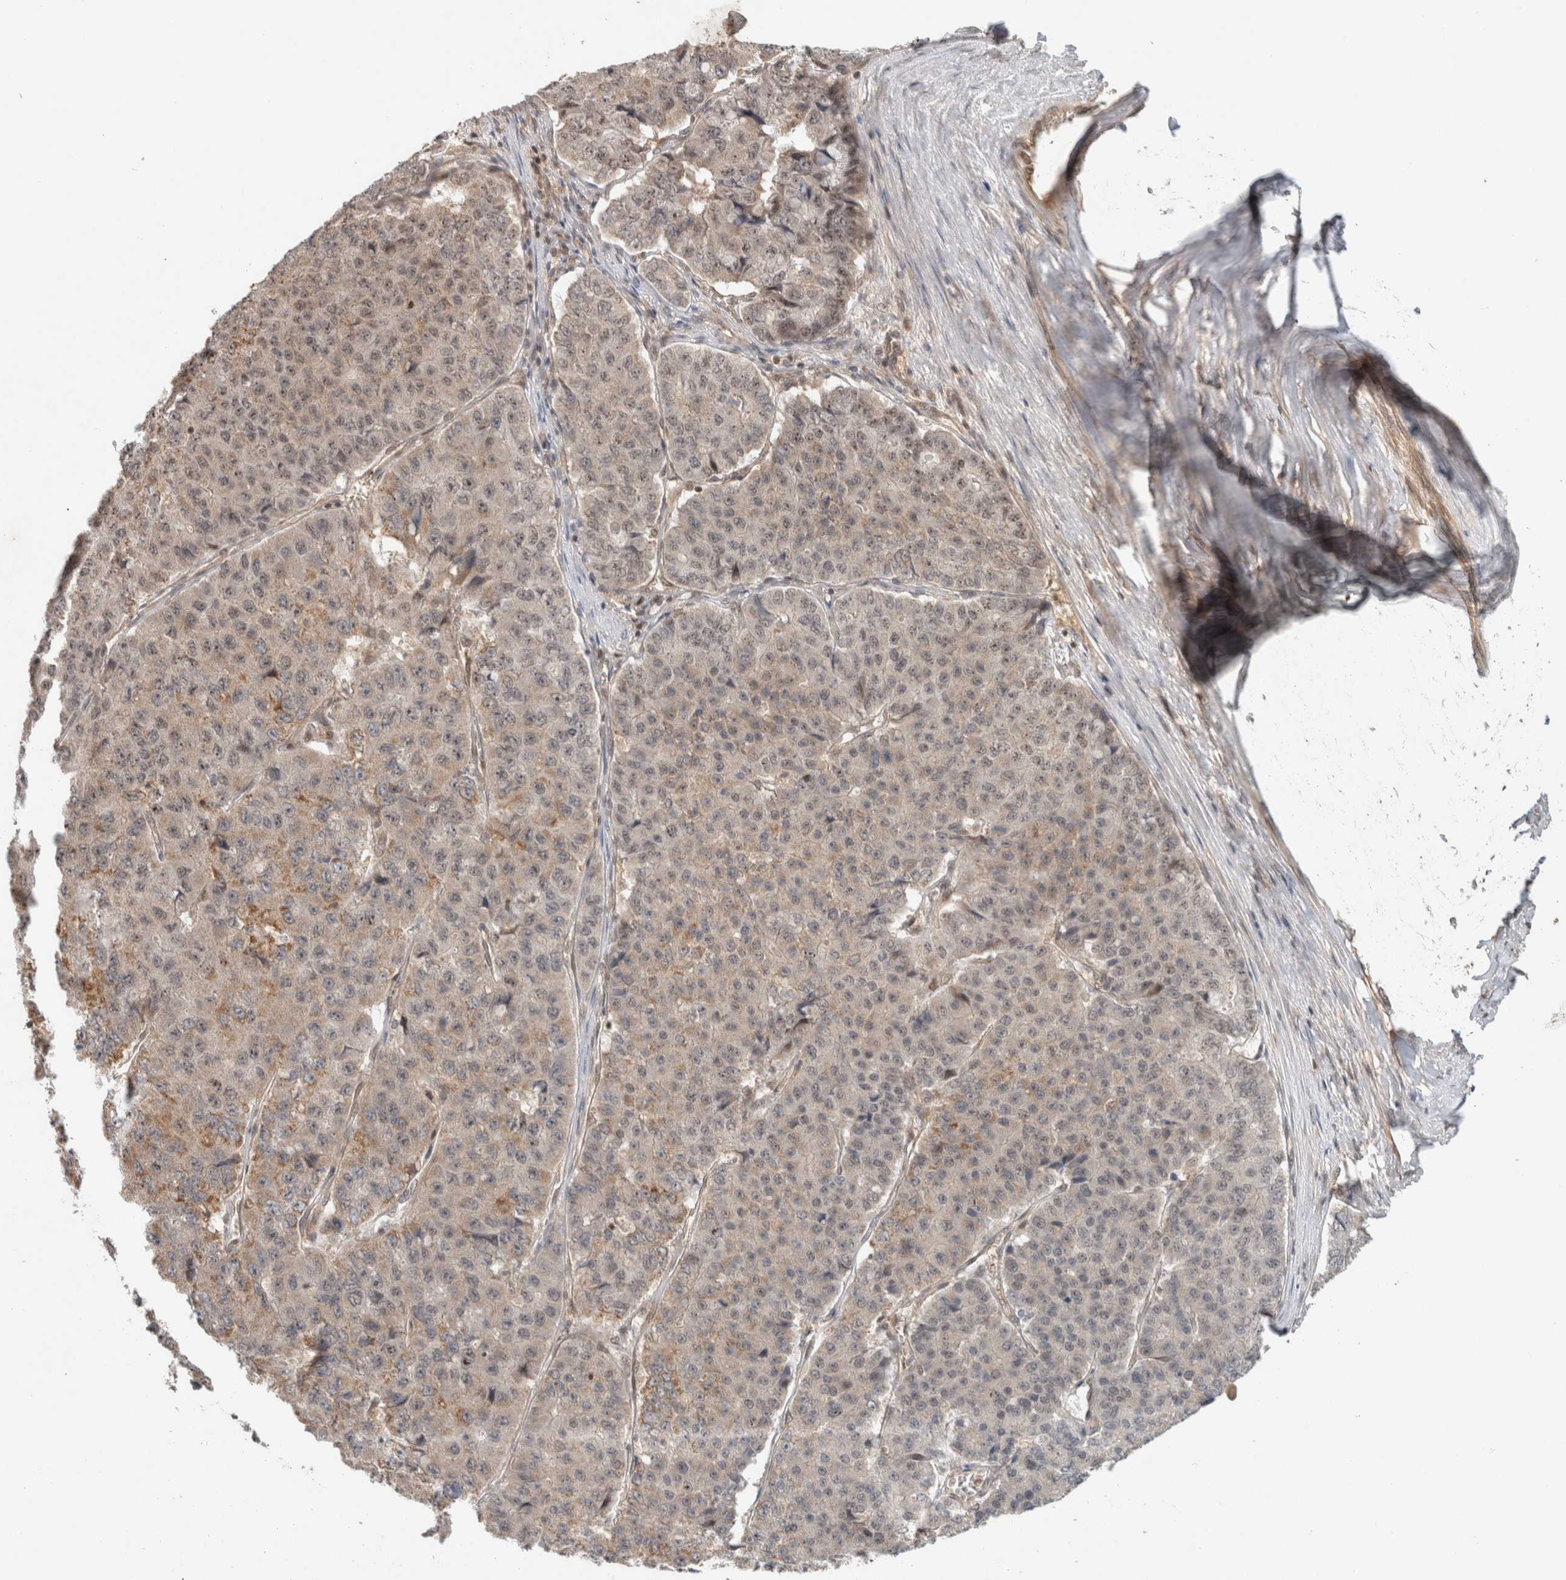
{"staining": {"intensity": "weak", "quantity": "<25%", "location": "nuclear"}, "tissue": "pancreatic cancer", "cell_type": "Tumor cells", "image_type": "cancer", "snomed": [{"axis": "morphology", "description": "Adenocarcinoma, NOS"}, {"axis": "topography", "description": "Pancreas"}], "caption": "Immunohistochemistry (IHC) micrograph of human adenocarcinoma (pancreatic) stained for a protein (brown), which demonstrates no staining in tumor cells.", "gene": "CAAP1", "patient": {"sex": "male", "age": 50}}